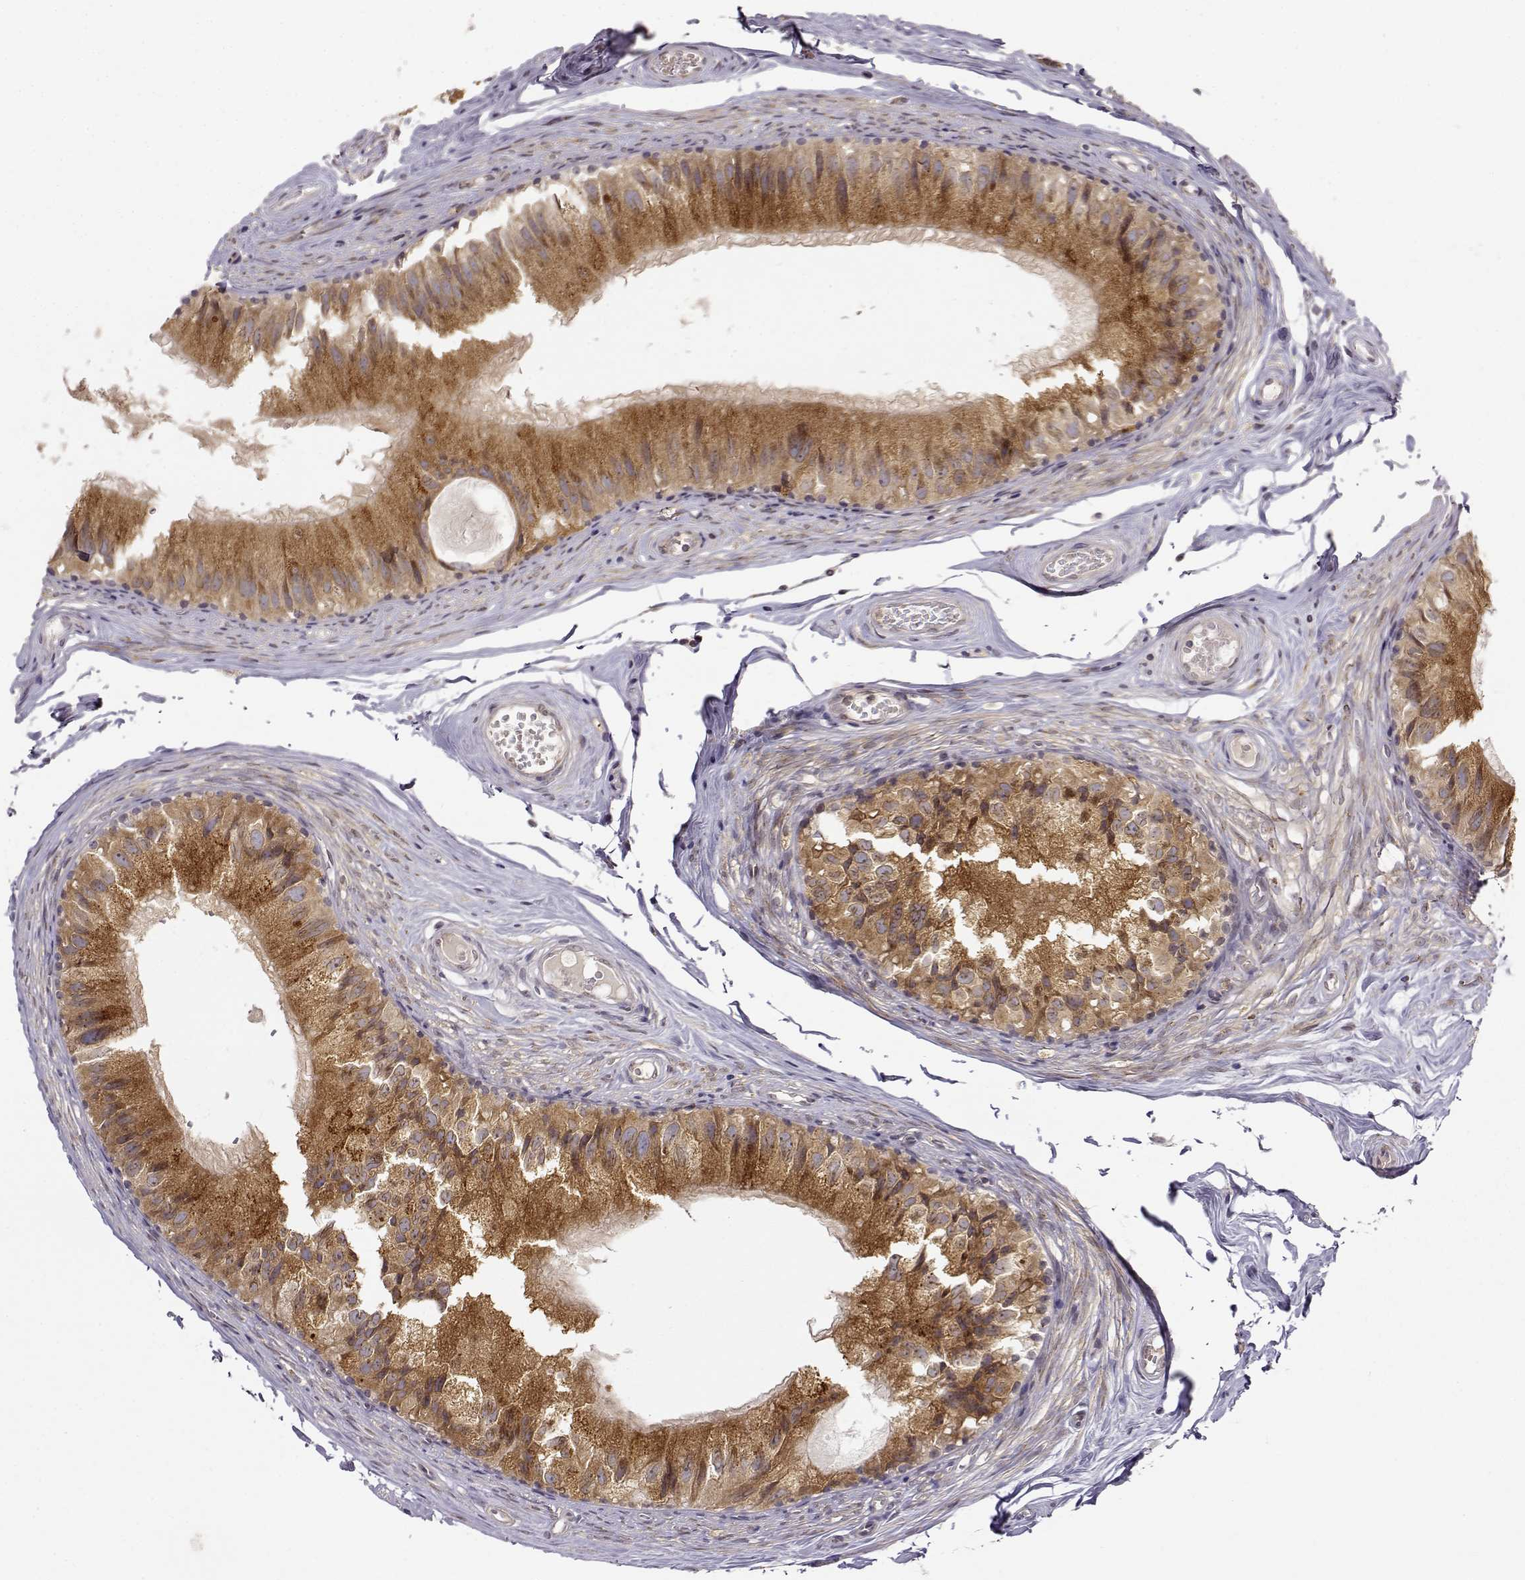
{"staining": {"intensity": "moderate", "quantity": ">75%", "location": "cytoplasmic/membranous"}, "tissue": "epididymis", "cell_type": "Glandular cells", "image_type": "normal", "snomed": [{"axis": "morphology", "description": "Normal tissue, NOS"}, {"axis": "topography", "description": "Epididymis"}], "caption": "Immunohistochemistry (DAB (3,3'-diaminobenzidine)) staining of benign epididymis exhibits moderate cytoplasmic/membranous protein expression in approximately >75% of glandular cells. (Brightfield microscopy of DAB IHC at high magnification).", "gene": "ERGIC2", "patient": {"sex": "male", "age": 45}}